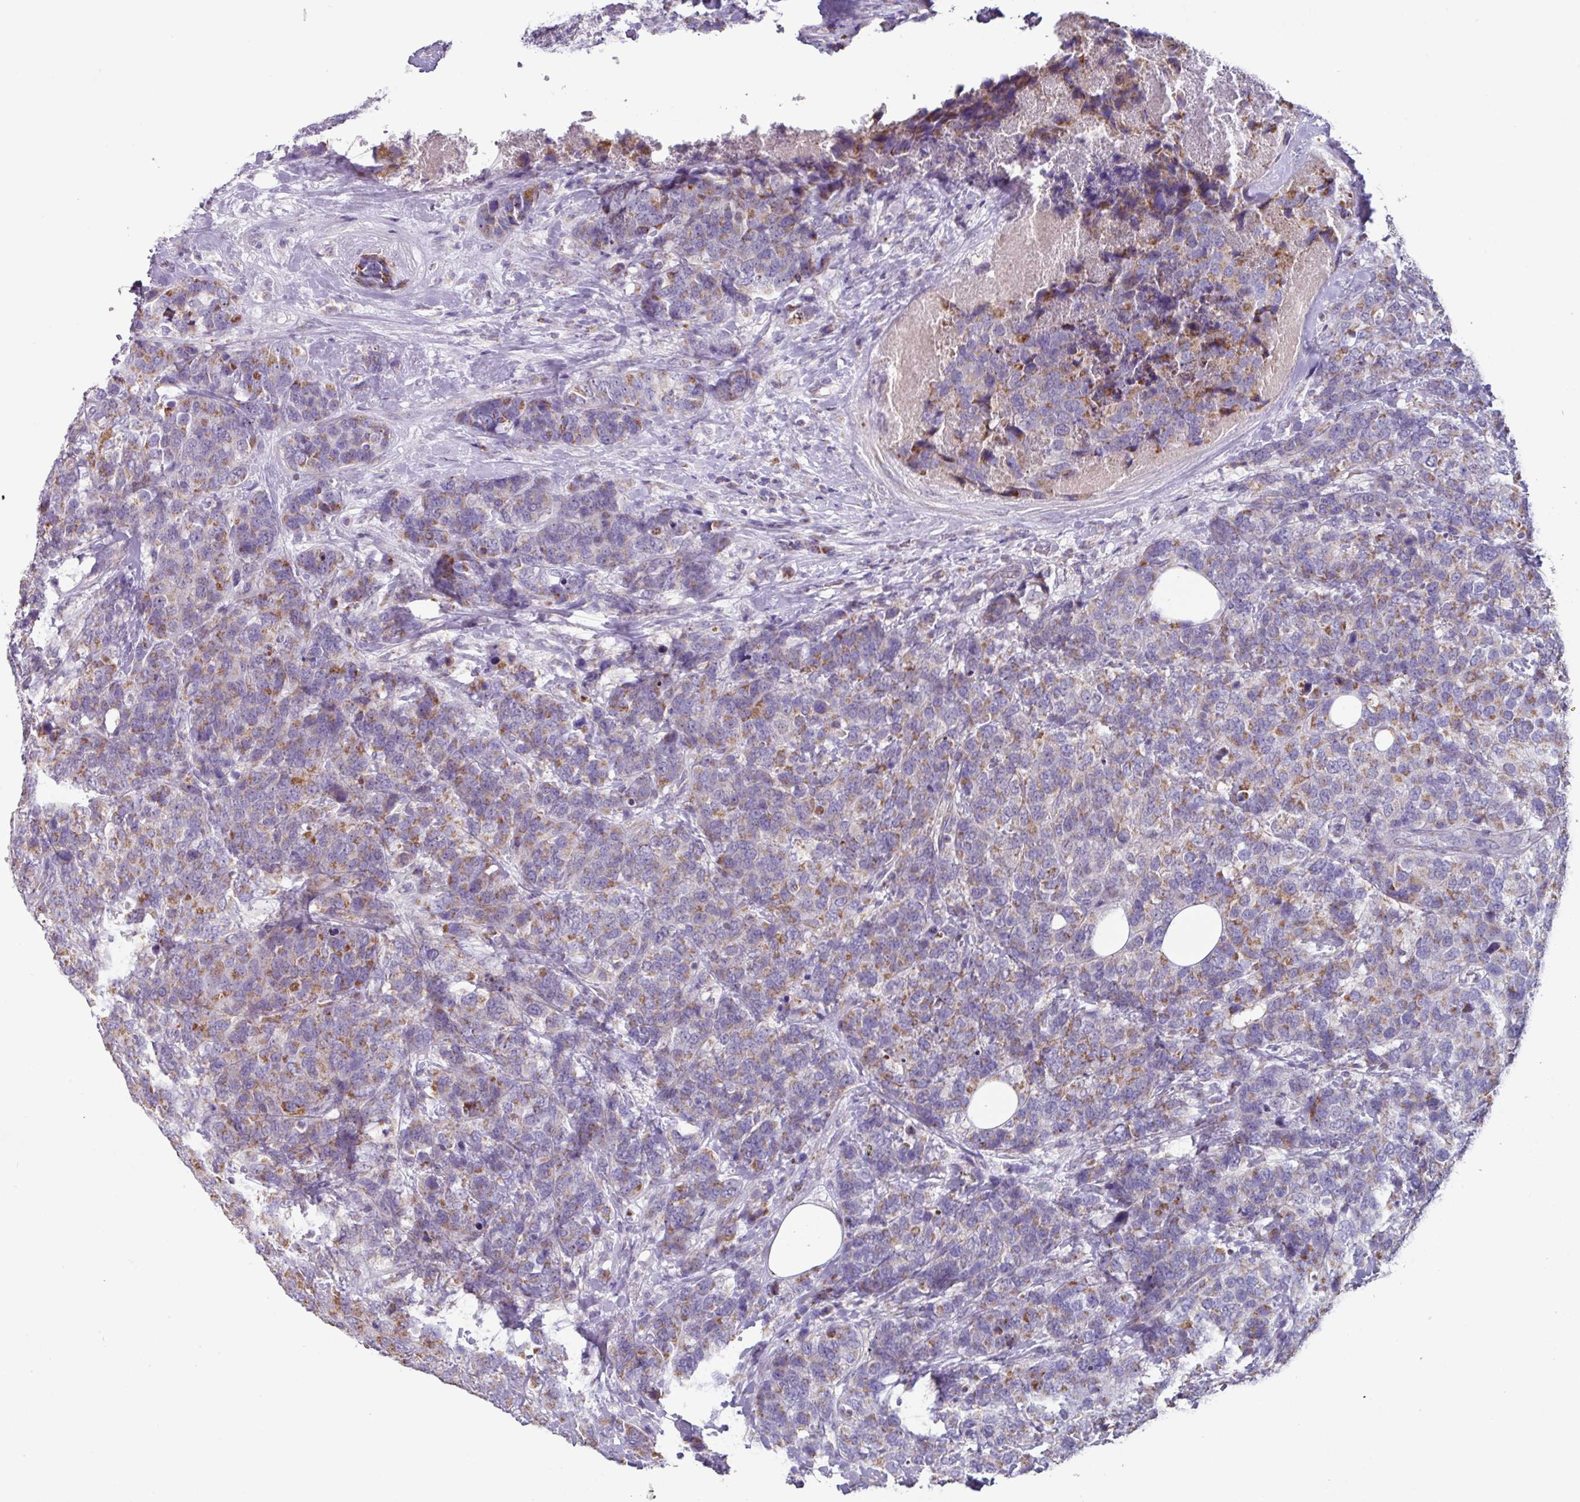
{"staining": {"intensity": "moderate", "quantity": "25%-75%", "location": "cytoplasmic/membranous"}, "tissue": "breast cancer", "cell_type": "Tumor cells", "image_type": "cancer", "snomed": [{"axis": "morphology", "description": "Lobular carcinoma"}, {"axis": "topography", "description": "Breast"}], "caption": "A medium amount of moderate cytoplasmic/membranous expression is seen in about 25%-75% of tumor cells in breast cancer (lobular carcinoma) tissue.", "gene": "MT-ND4", "patient": {"sex": "female", "age": 59}}